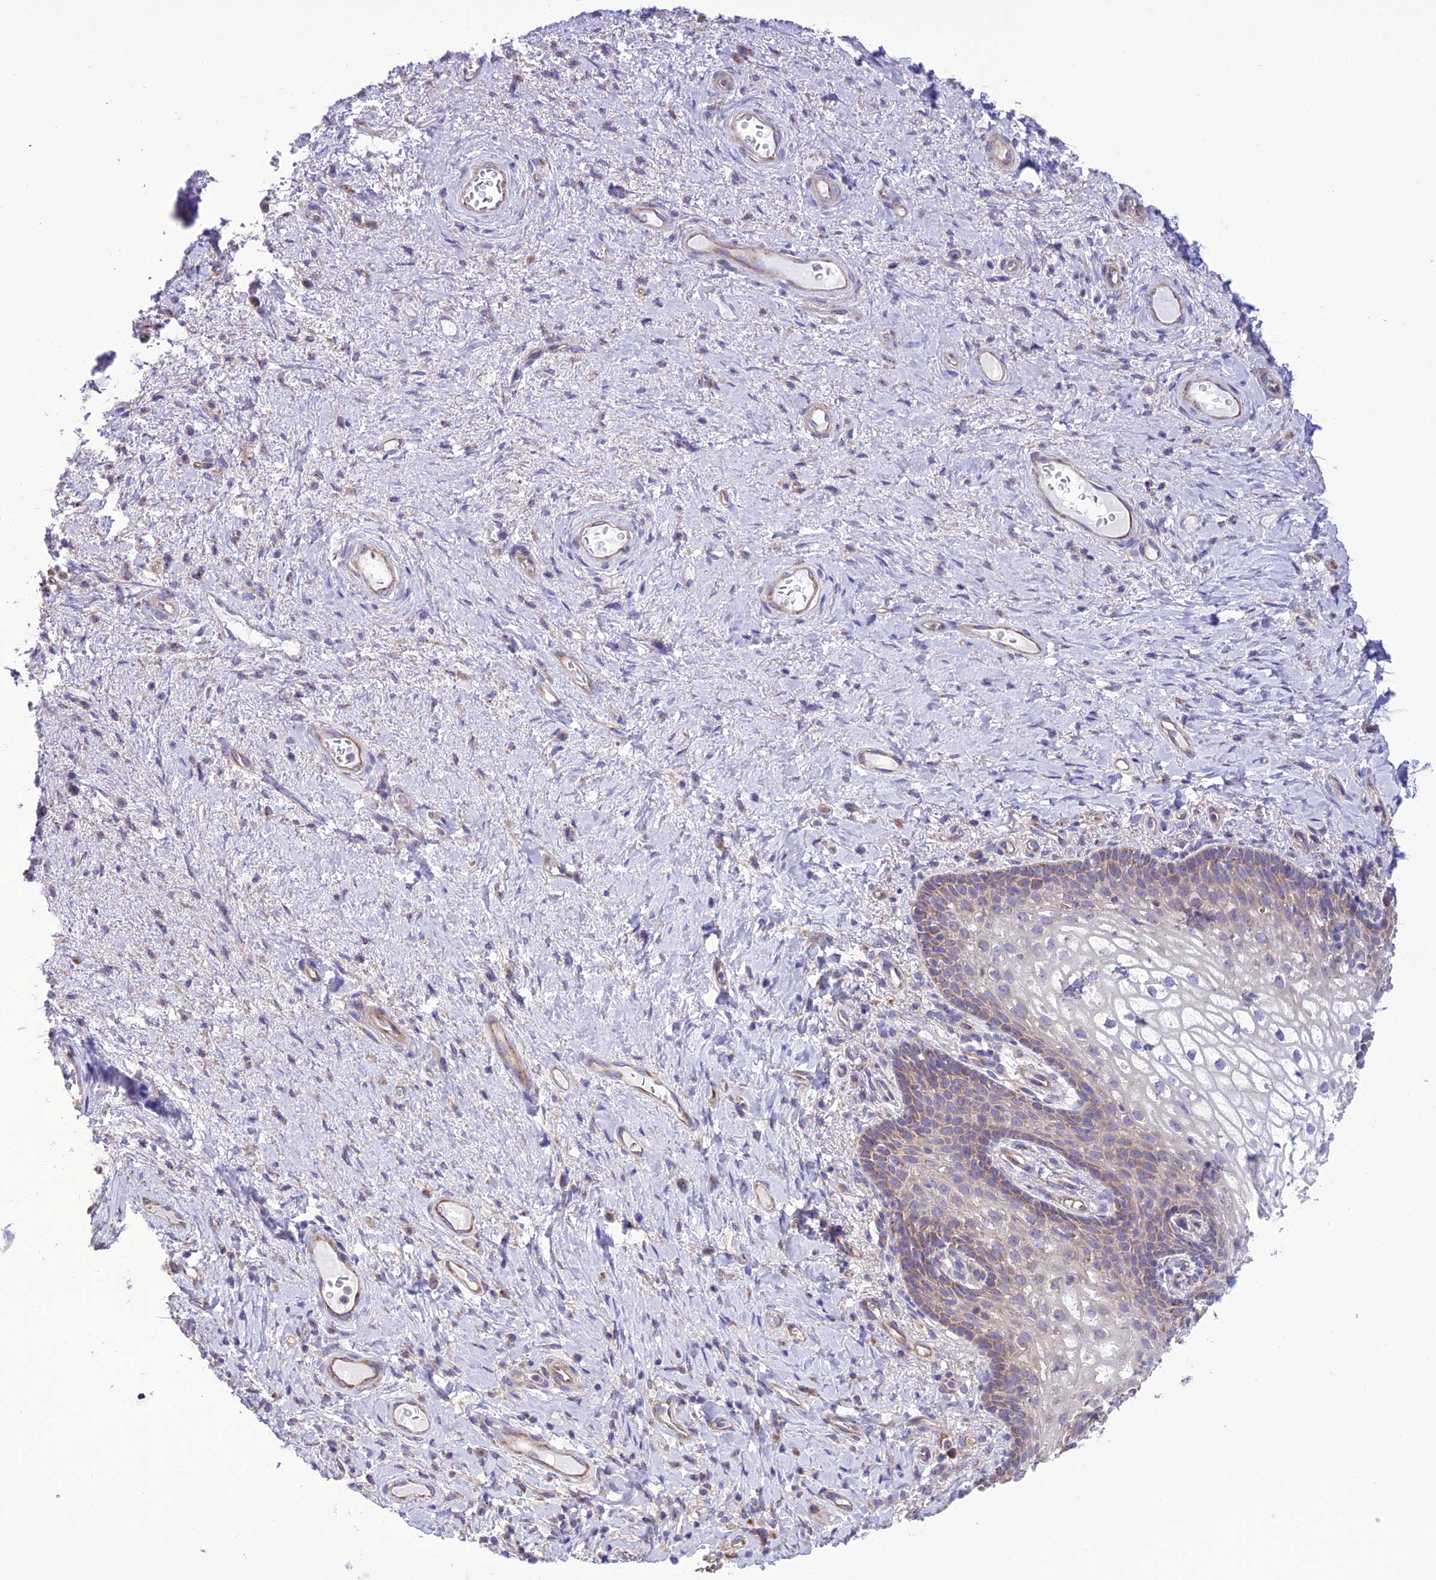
{"staining": {"intensity": "moderate", "quantity": "<25%", "location": "cytoplasmic/membranous"}, "tissue": "vagina", "cell_type": "Squamous epithelial cells", "image_type": "normal", "snomed": [{"axis": "morphology", "description": "Normal tissue, NOS"}, {"axis": "topography", "description": "Vagina"}], "caption": "An immunohistochemistry (IHC) micrograph of normal tissue is shown. Protein staining in brown highlights moderate cytoplasmic/membranous positivity in vagina within squamous epithelial cells.", "gene": "MAP3K12", "patient": {"sex": "female", "age": 60}}